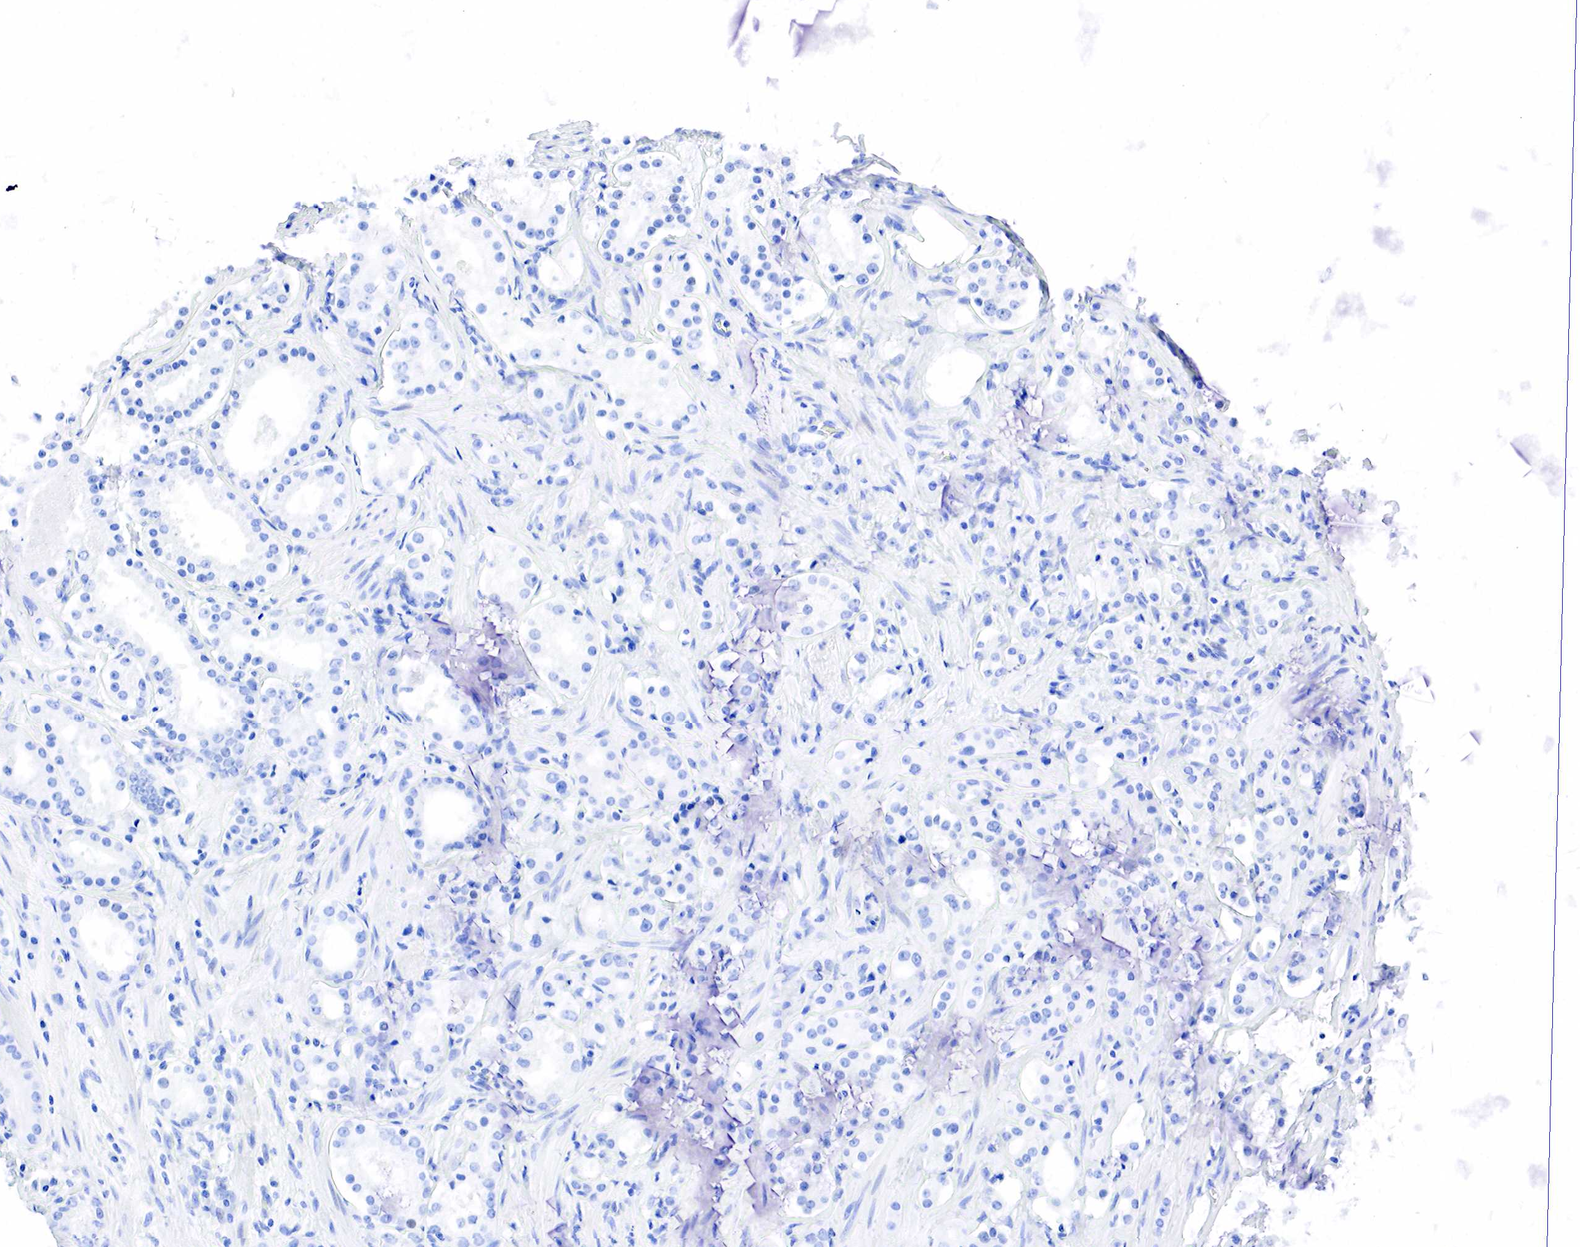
{"staining": {"intensity": "negative", "quantity": "none", "location": "none"}, "tissue": "prostate cancer", "cell_type": "Tumor cells", "image_type": "cancer", "snomed": [{"axis": "morphology", "description": "Adenocarcinoma, Medium grade"}, {"axis": "topography", "description": "Prostate"}], "caption": "This is an immunohistochemistry photomicrograph of adenocarcinoma (medium-grade) (prostate). There is no staining in tumor cells.", "gene": "PTH", "patient": {"sex": "male", "age": 73}}